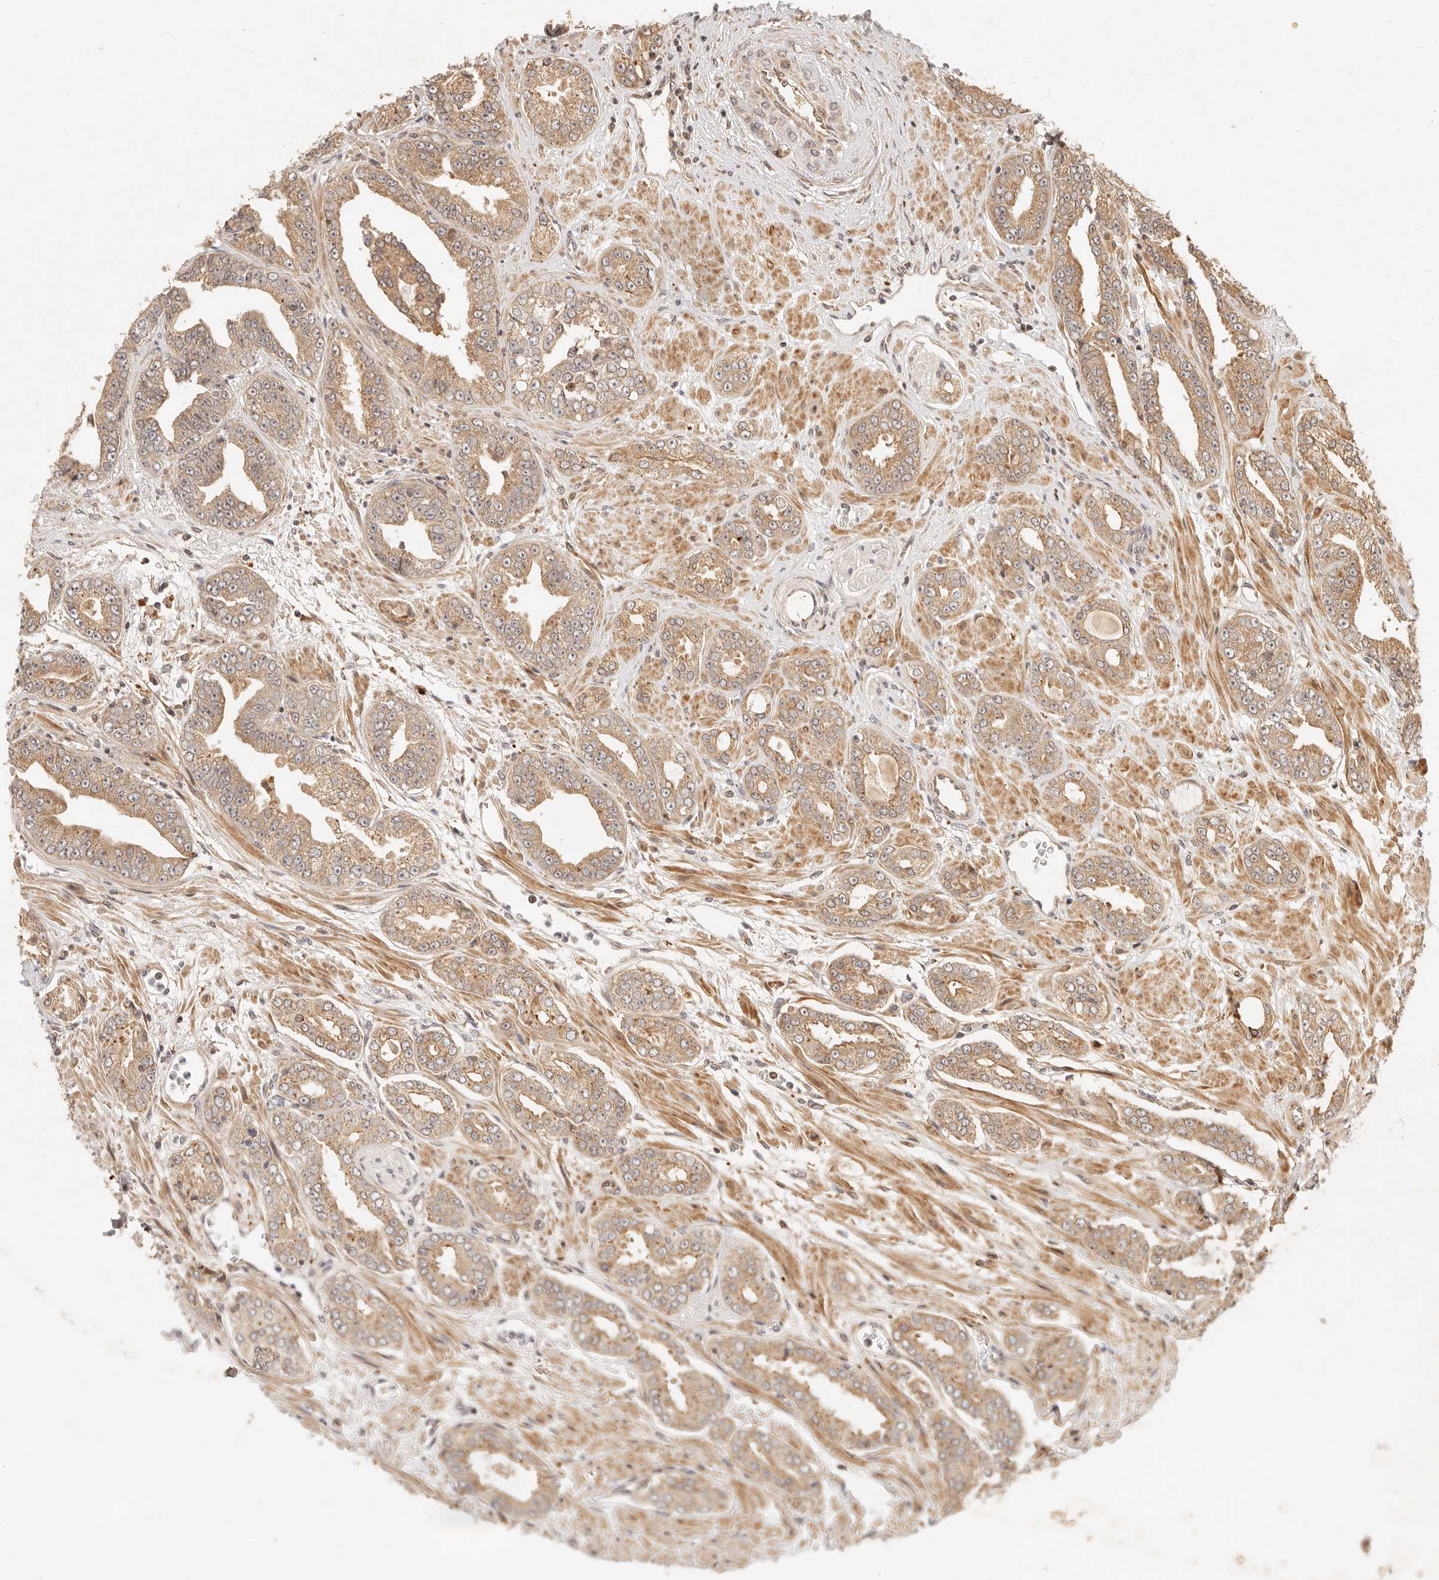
{"staining": {"intensity": "moderate", "quantity": ">75%", "location": "cytoplasmic/membranous"}, "tissue": "prostate cancer", "cell_type": "Tumor cells", "image_type": "cancer", "snomed": [{"axis": "morphology", "description": "Adenocarcinoma, High grade"}, {"axis": "topography", "description": "Prostate"}], "caption": "Prostate cancer (adenocarcinoma (high-grade)) was stained to show a protein in brown. There is medium levels of moderate cytoplasmic/membranous positivity in about >75% of tumor cells.", "gene": "TIMM17A", "patient": {"sex": "male", "age": 71}}